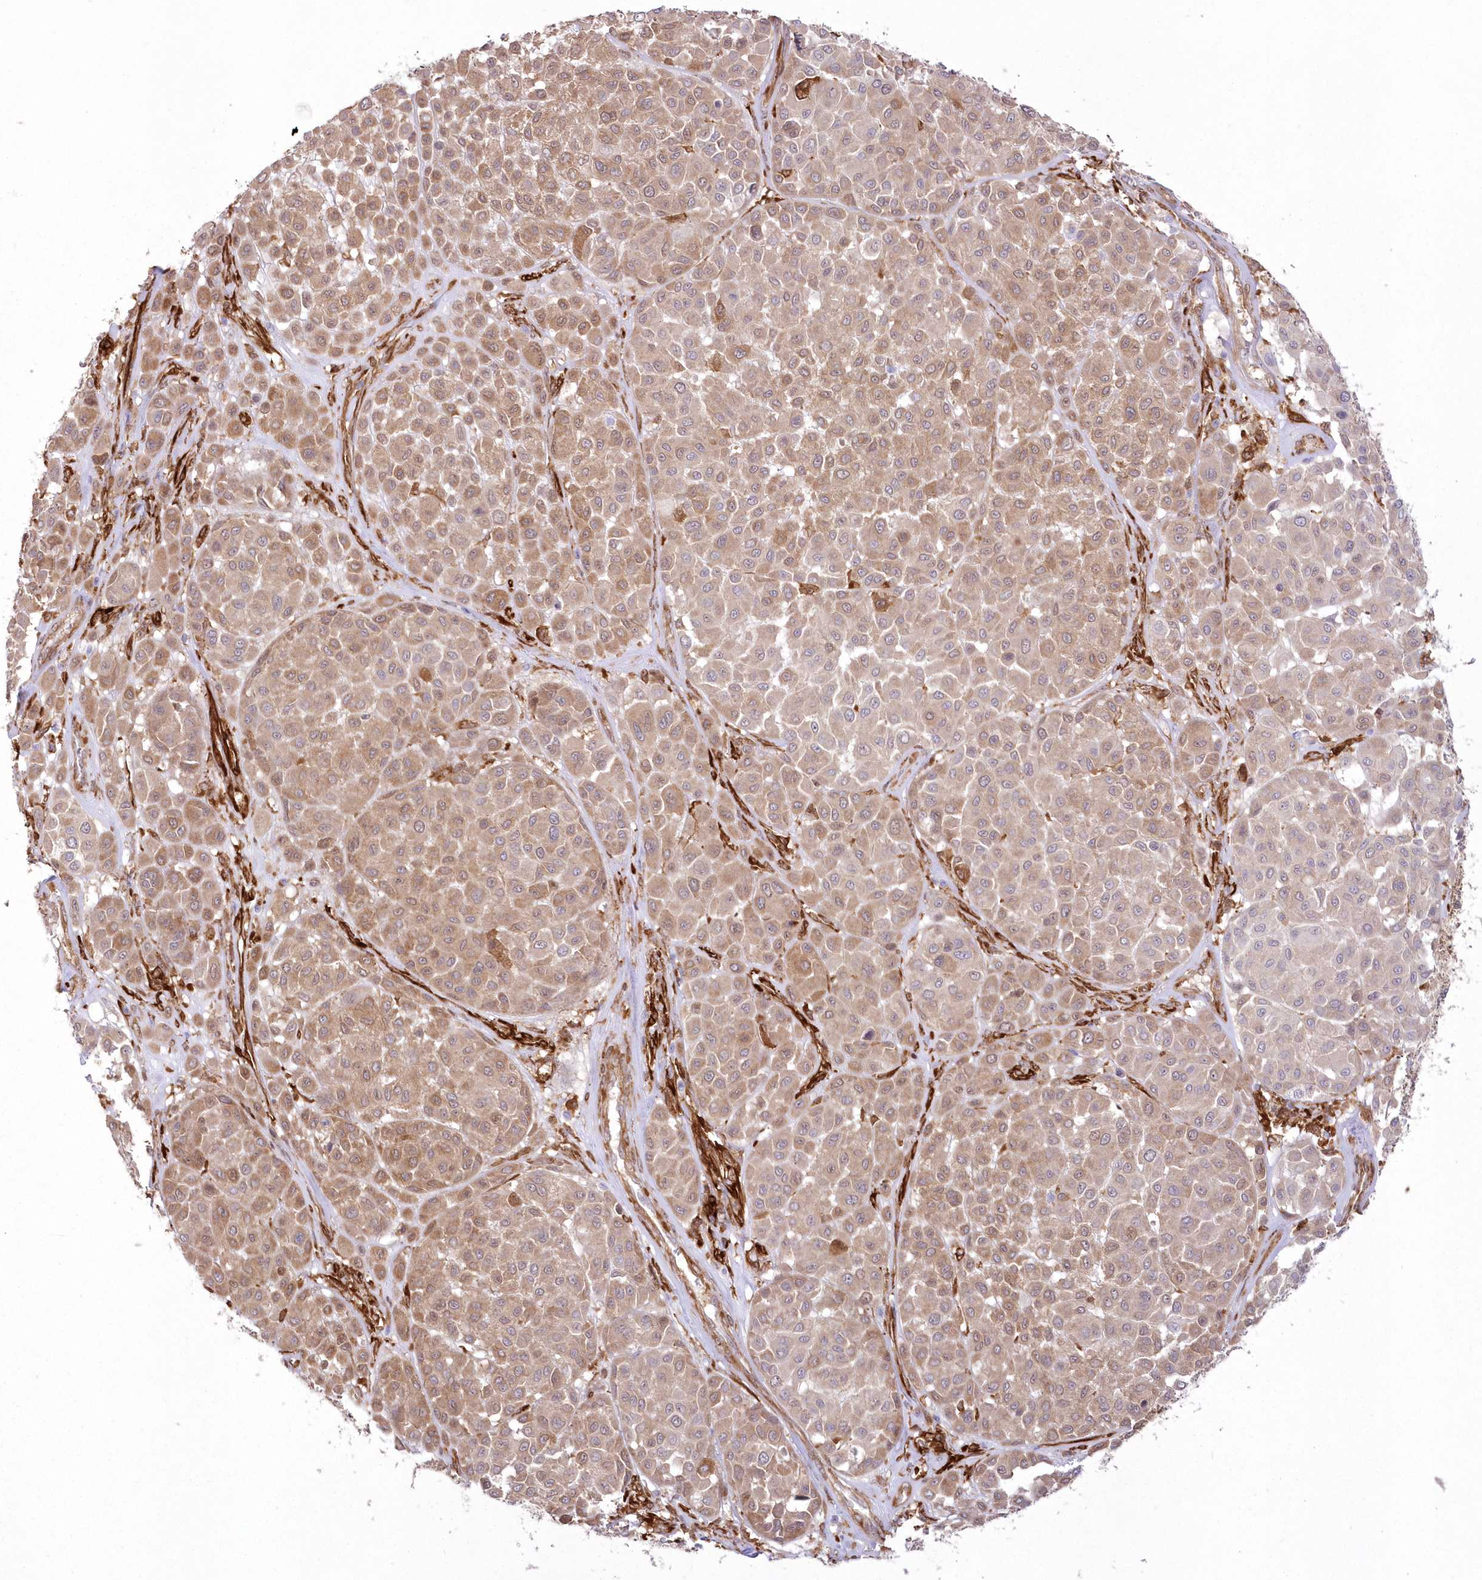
{"staining": {"intensity": "moderate", "quantity": ">75%", "location": "cytoplasmic/membranous"}, "tissue": "melanoma", "cell_type": "Tumor cells", "image_type": "cancer", "snomed": [{"axis": "morphology", "description": "Malignant melanoma, Metastatic site"}, {"axis": "topography", "description": "Soft tissue"}], "caption": "Immunohistochemistry histopathology image of malignant melanoma (metastatic site) stained for a protein (brown), which displays medium levels of moderate cytoplasmic/membranous positivity in about >75% of tumor cells.", "gene": "SH3PXD2B", "patient": {"sex": "male", "age": 41}}